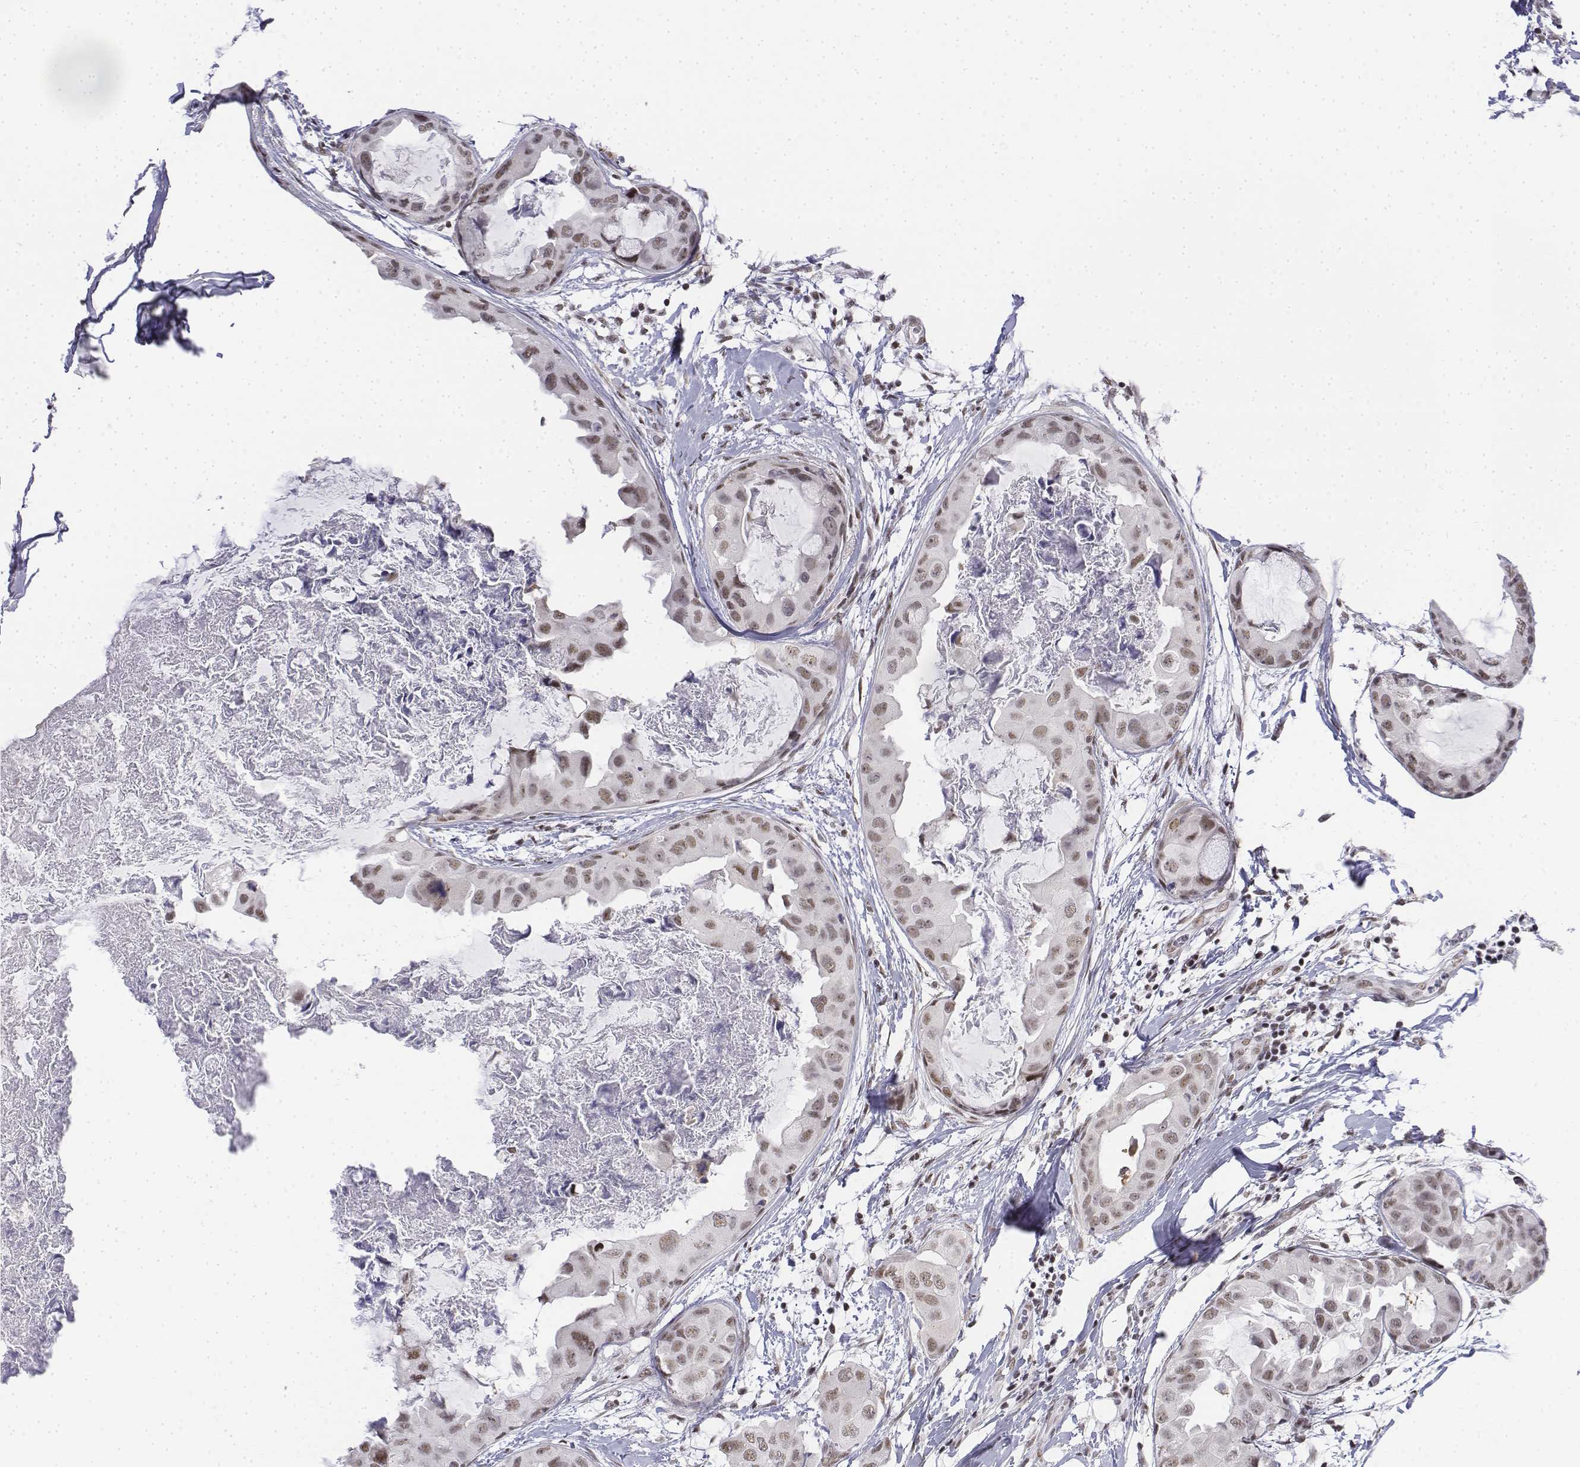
{"staining": {"intensity": "weak", "quantity": ">75%", "location": "nuclear"}, "tissue": "breast cancer", "cell_type": "Tumor cells", "image_type": "cancer", "snomed": [{"axis": "morphology", "description": "Normal tissue, NOS"}, {"axis": "morphology", "description": "Duct carcinoma"}, {"axis": "topography", "description": "Breast"}], "caption": "Protein expression by immunohistochemistry exhibits weak nuclear expression in approximately >75% of tumor cells in invasive ductal carcinoma (breast).", "gene": "SETD1A", "patient": {"sex": "female", "age": 40}}